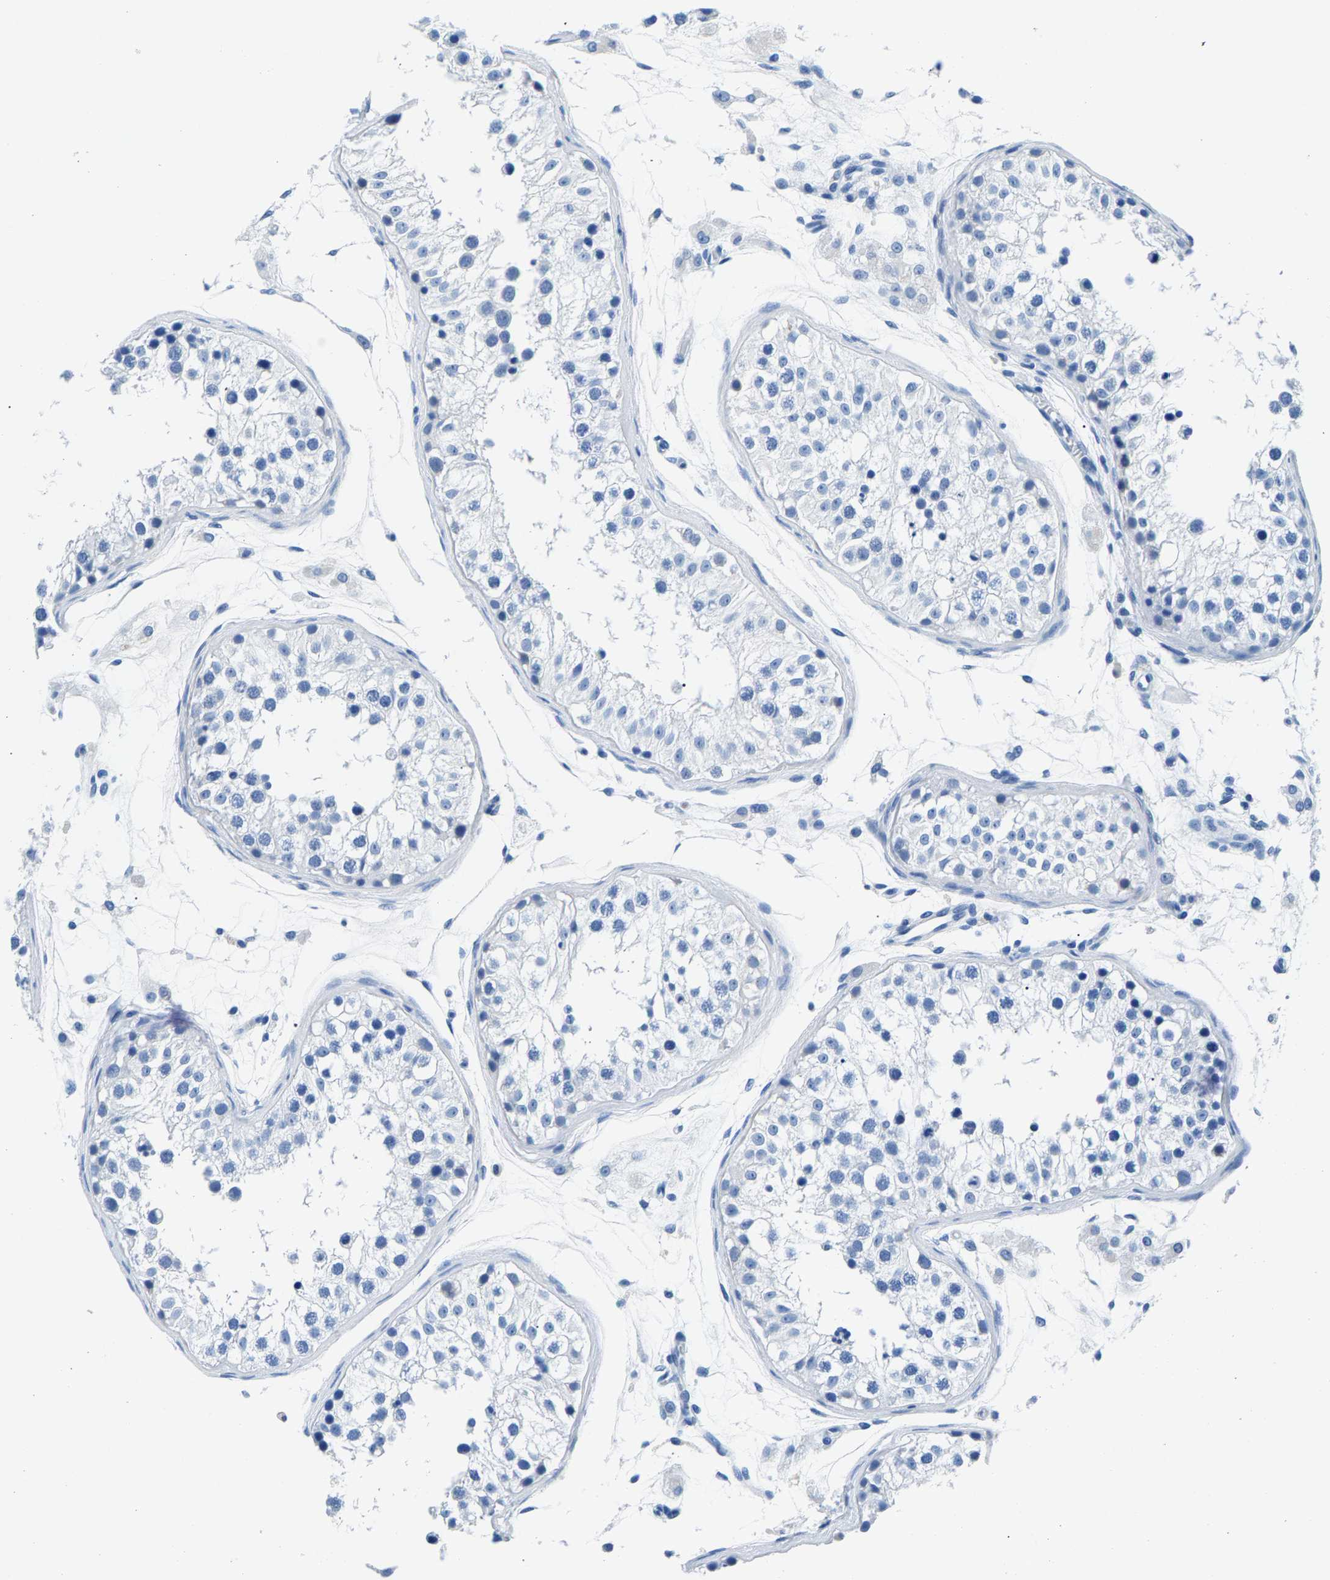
{"staining": {"intensity": "negative", "quantity": "none", "location": "none"}, "tissue": "testis", "cell_type": "Cells in seminiferous ducts", "image_type": "normal", "snomed": [{"axis": "morphology", "description": "Normal tissue, NOS"}, {"axis": "morphology", "description": "Adenocarcinoma, metastatic, NOS"}, {"axis": "topography", "description": "Testis"}], "caption": "Immunohistochemistry photomicrograph of unremarkable testis: testis stained with DAB (3,3'-diaminobenzidine) shows no significant protein positivity in cells in seminiferous ducts. The staining is performed using DAB brown chromogen with nuclei counter-stained in using hematoxylin.", "gene": "CPS1", "patient": {"sex": "male", "age": 26}}